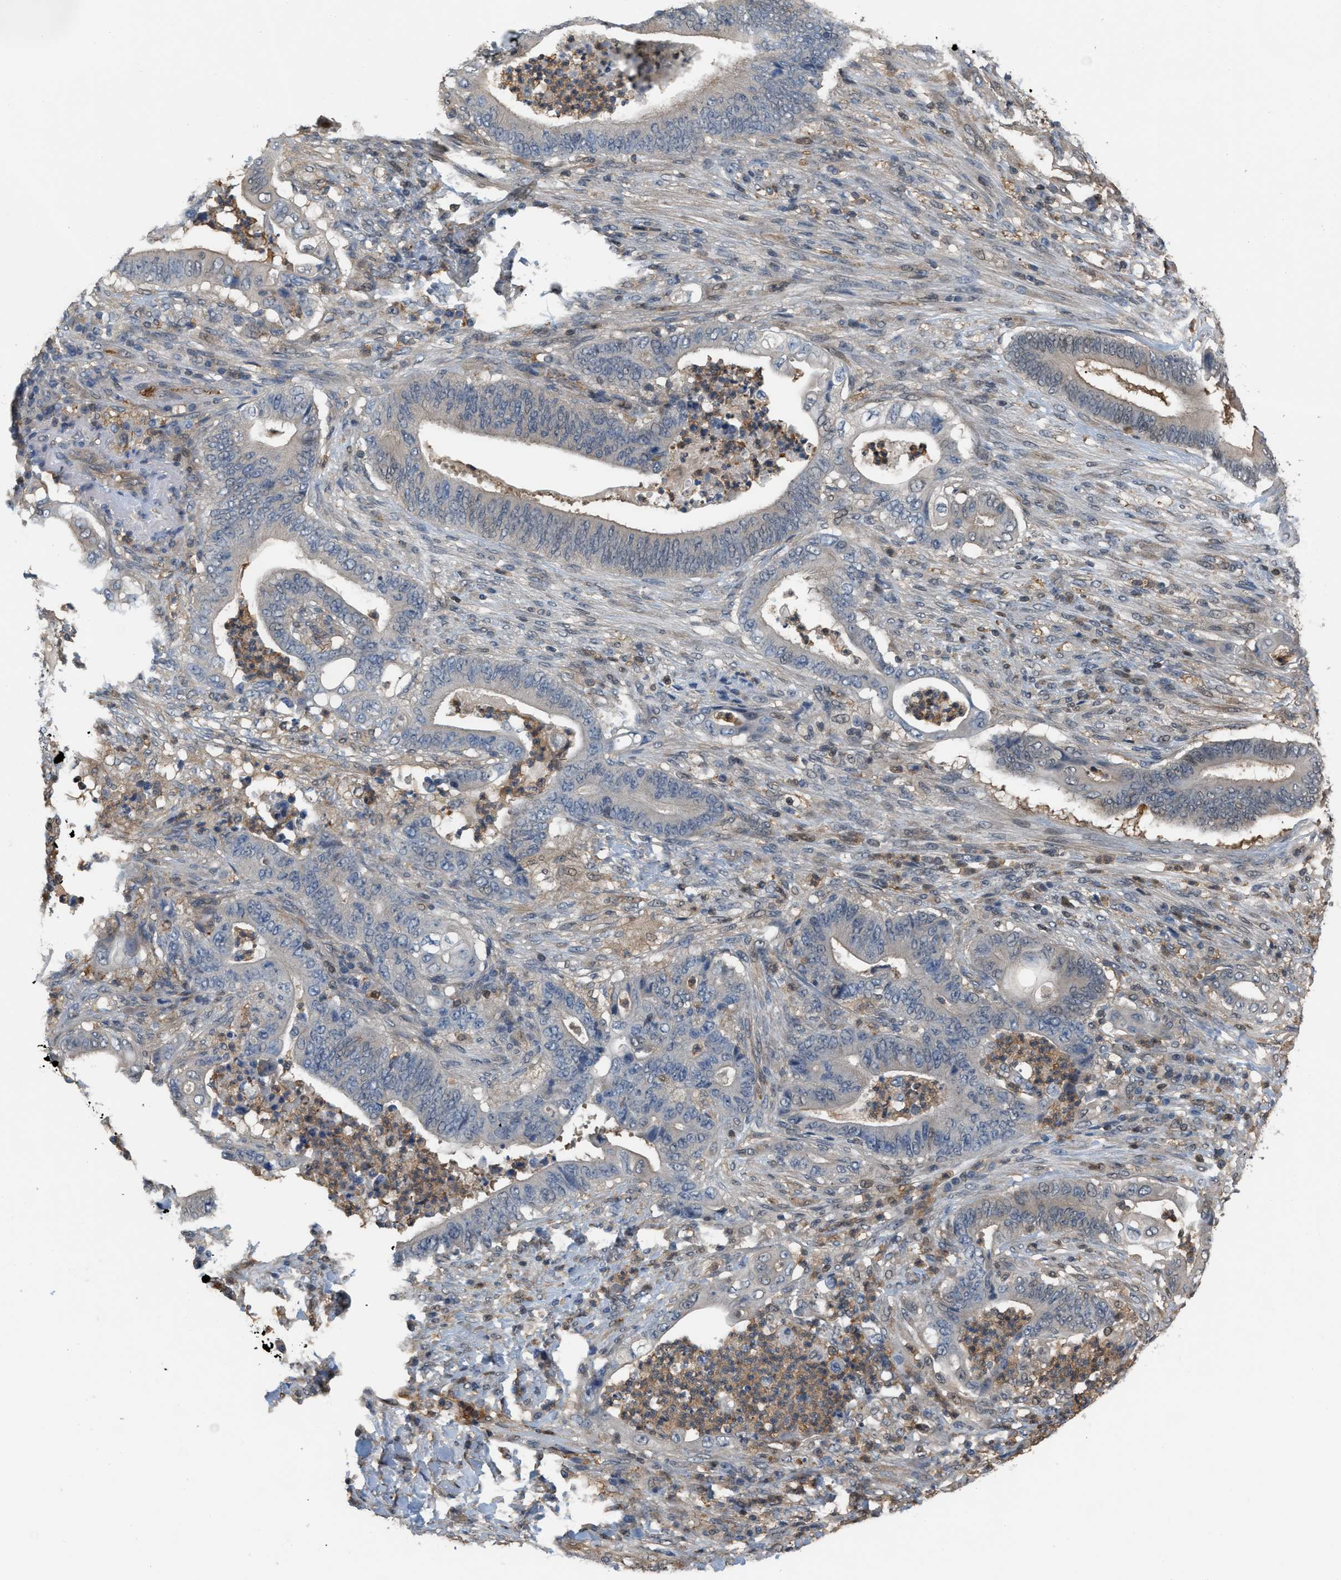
{"staining": {"intensity": "negative", "quantity": "none", "location": "none"}, "tissue": "stomach cancer", "cell_type": "Tumor cells", "image_type": "cancer", "snomed": [{"axis": "morphology", "description": "Adenocarcinoma, NOS"}, {"axis": "topography", "description": "Stomach"}], "caption": "Tumor cells are negative for protein expression in human adenocarcinoma (stomach). The staining is performed using DAB (3,3'-diaminobenzidine) brown chromogen with nuclei counter-stained in using hematoxylin.", "gene": "MTPN", "patient": {"sex": "female", "age": 73}}